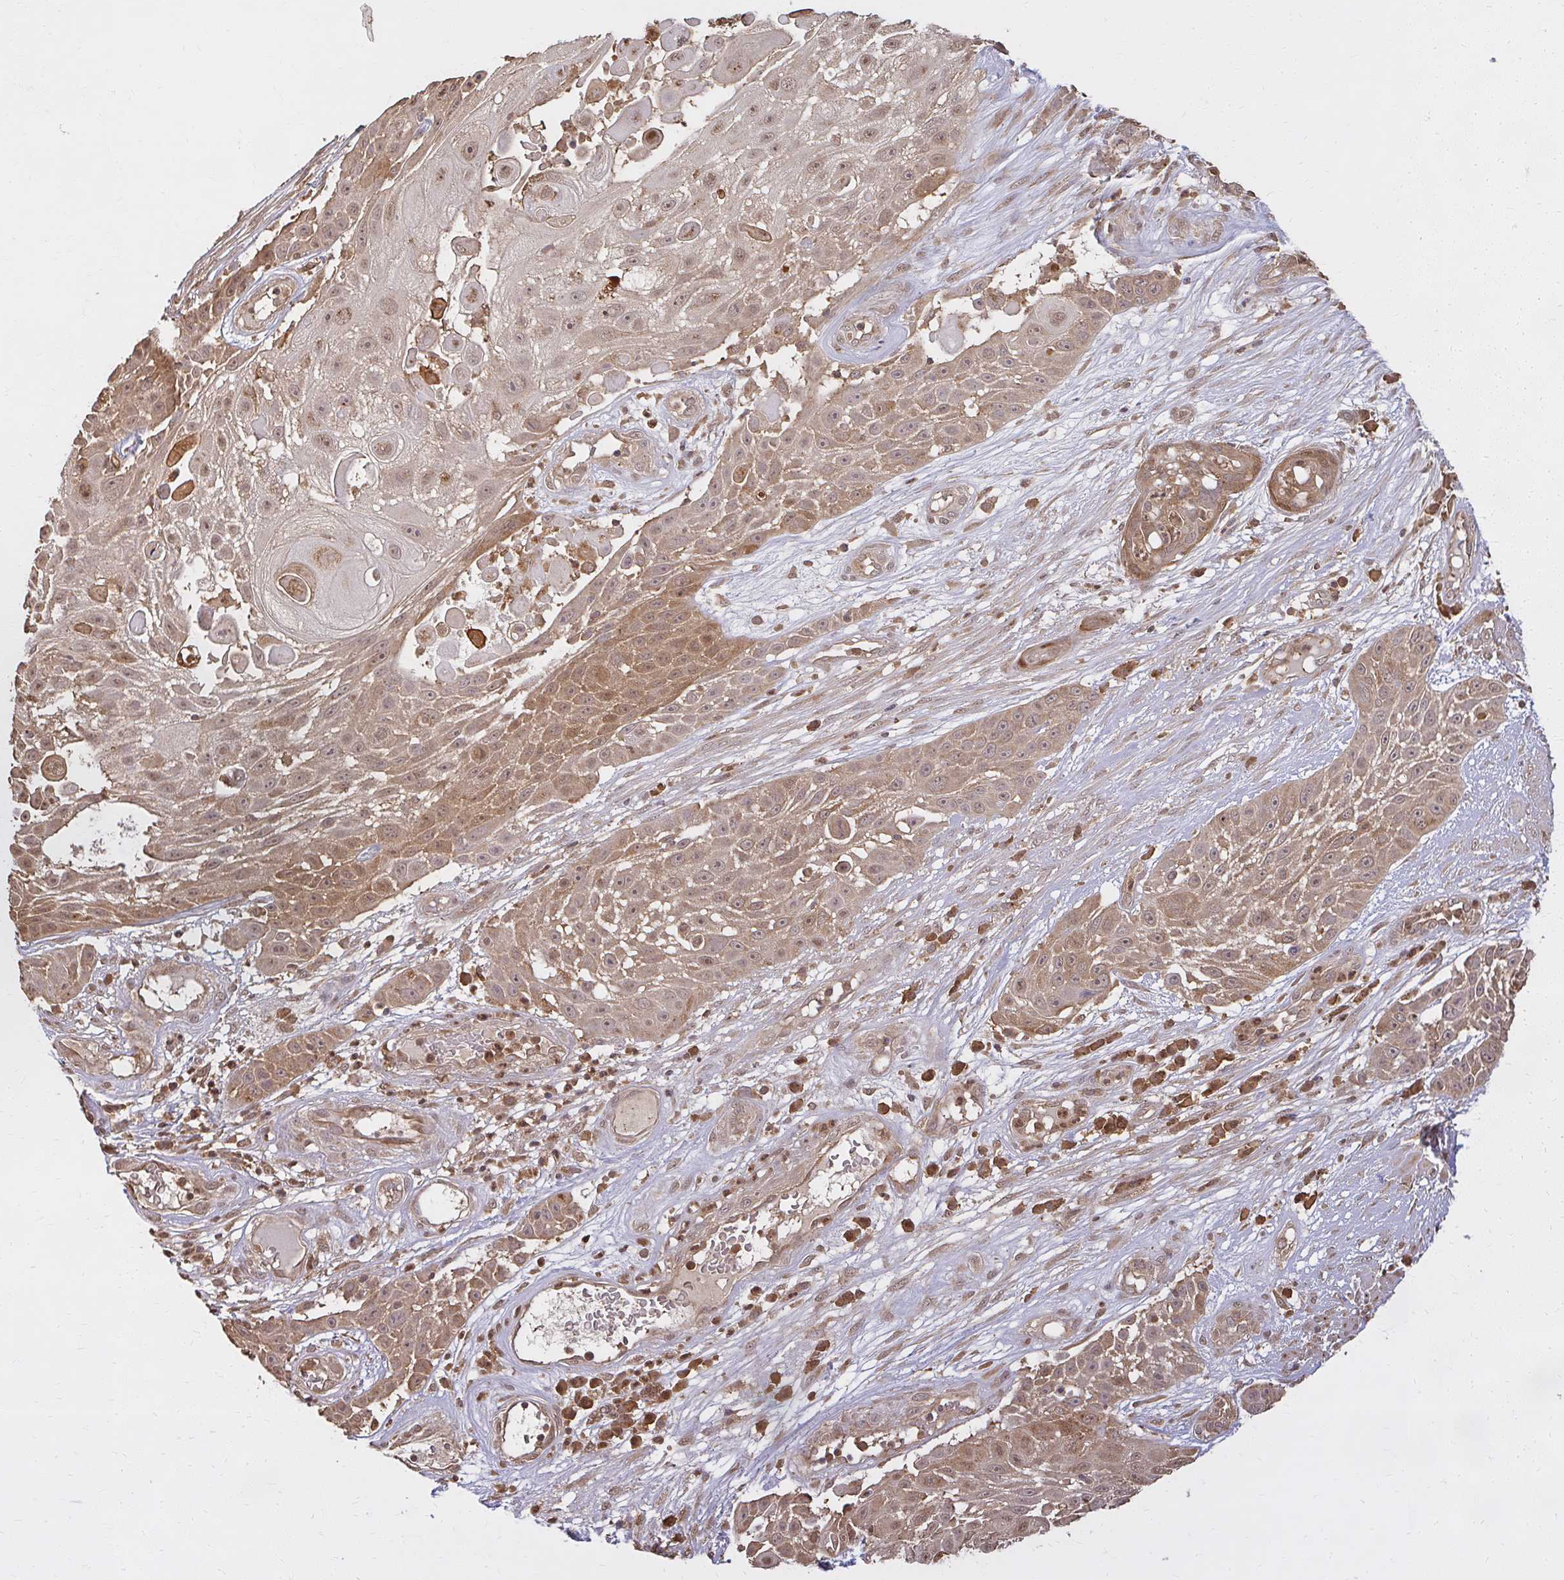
{"staining": {"intensity": "moderate", "quantity": ">75%", "location": "cytoplasmic/membranous,nuclear"}, "tissue": "skin cancer", "cell_type": "Tumor cells", "image_type": "cancer", "snomed": [{"axis": "morphology", "description": "Squamous cell carcinoma, NOS"}, {"axis": "topography", "description": "Skin"}], "caption": "Immunohistochemical staining of human skin squamous cell carcinoma exhibits medium levels of moderate cytoplasmic/membranous and nuclear staining in approximately >75% of tumor cells. (Stains: DAB (3,3'-diaminobenzidine) in brown, nuclei in blue, Microscopy: brightfield microscopy at high magnification).", "gene": "LARS2", "patient": {"sex": "female", "age": 86}}